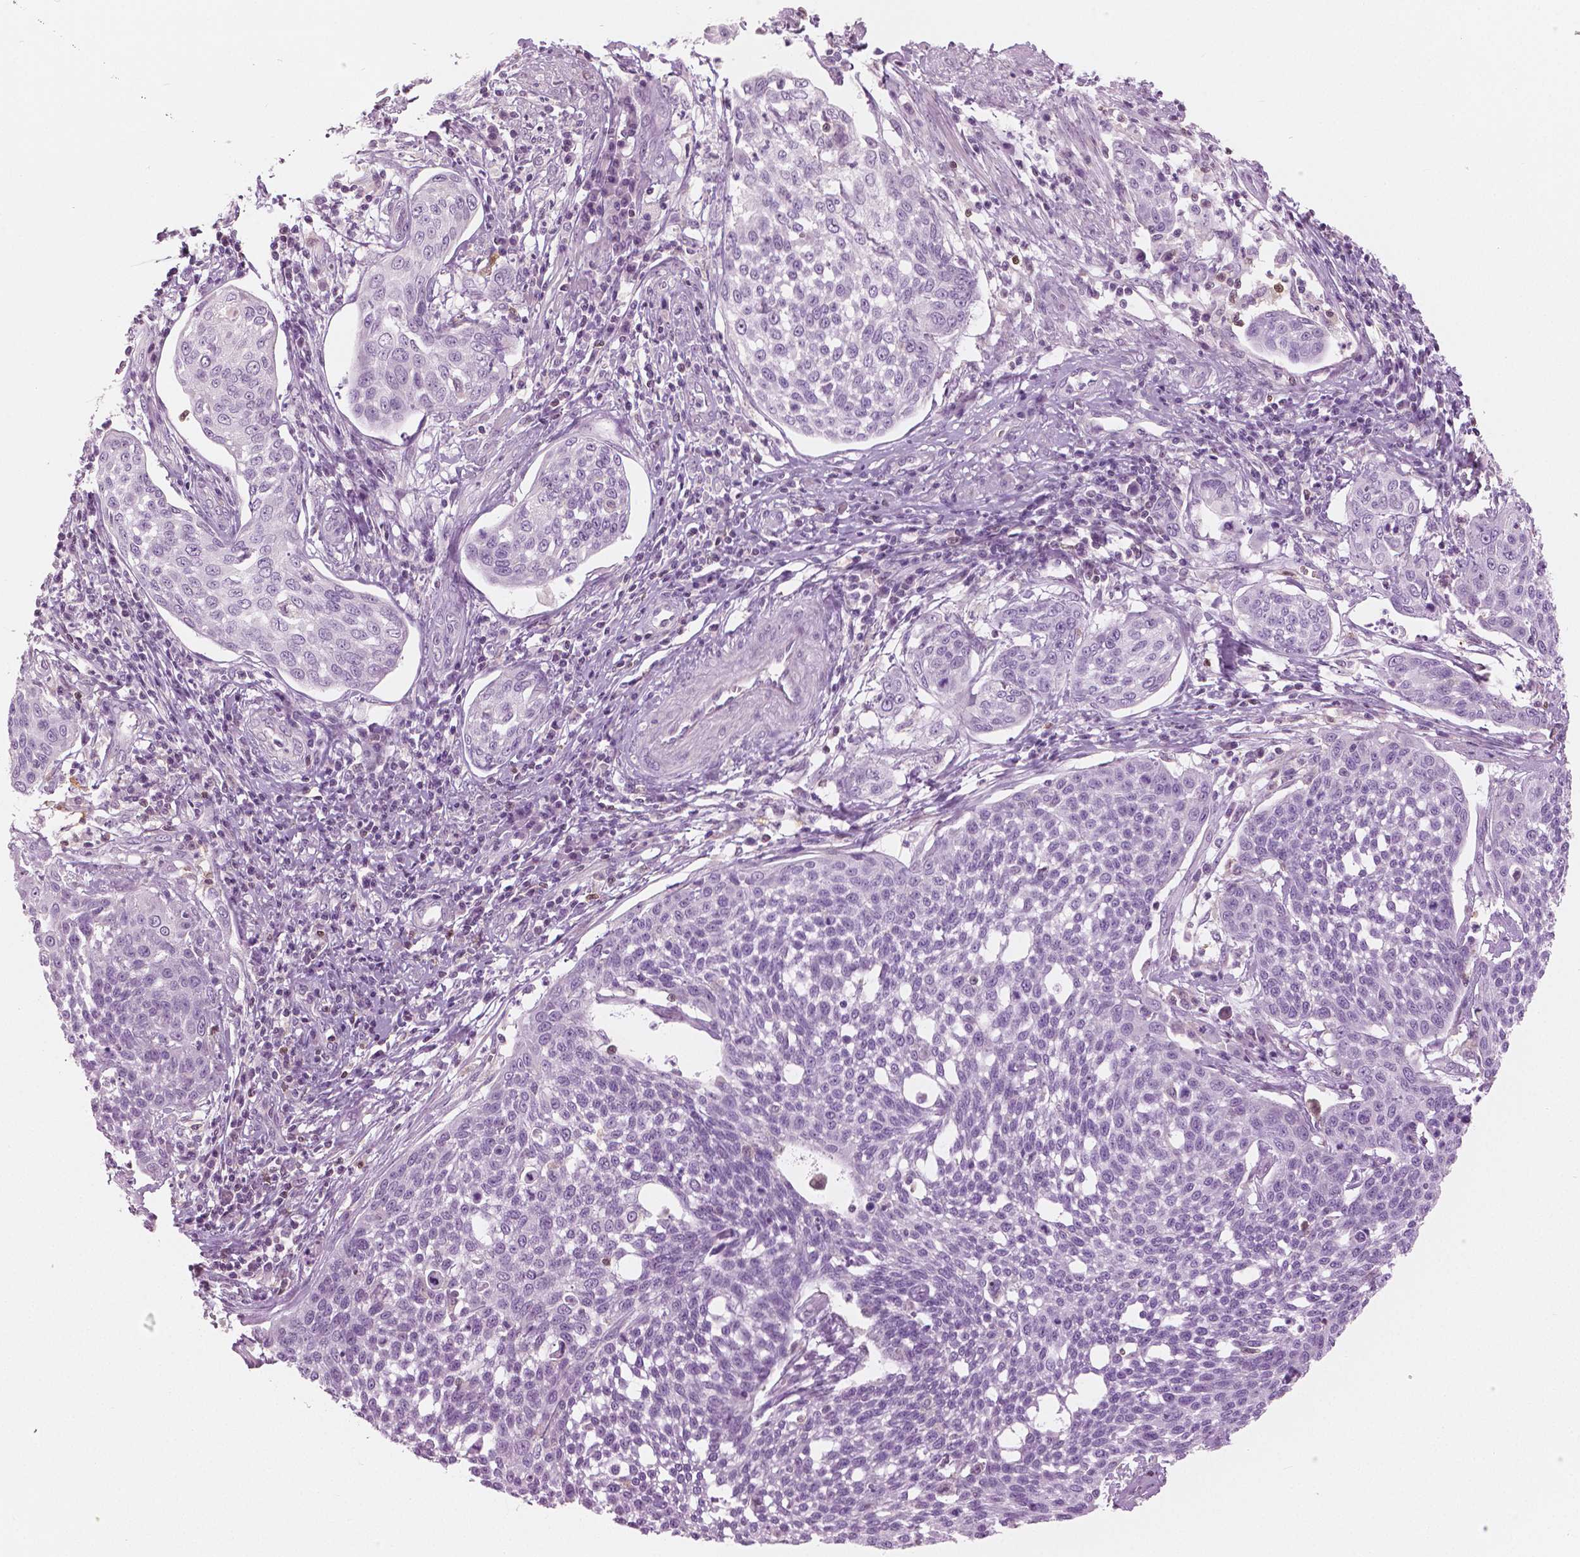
{"staining": {"intensity": "negative", "quantity": "none", "location": "none"}, "tissue": "cervical cancer", "cell_type": "Tumor cells", "image_type": "cancer", "snomed": [{"axis": "morphology", "description": "Squamous cell carcinoma, NOS"}, {"axis": "topography", "description": "Cervix"}], "caption": "Immunohistochemistry (IHC) of cervical cancer (squamous cell carcinoma) demonstrates no expression in tumor cells. The staining is performed using DAB (3,3'-diaminobenzidine) brown chromogen with nuclei counter-stained in using hematoxylin.", "gene": "GALM", "patient": {"sex": "female", "age": 34}}